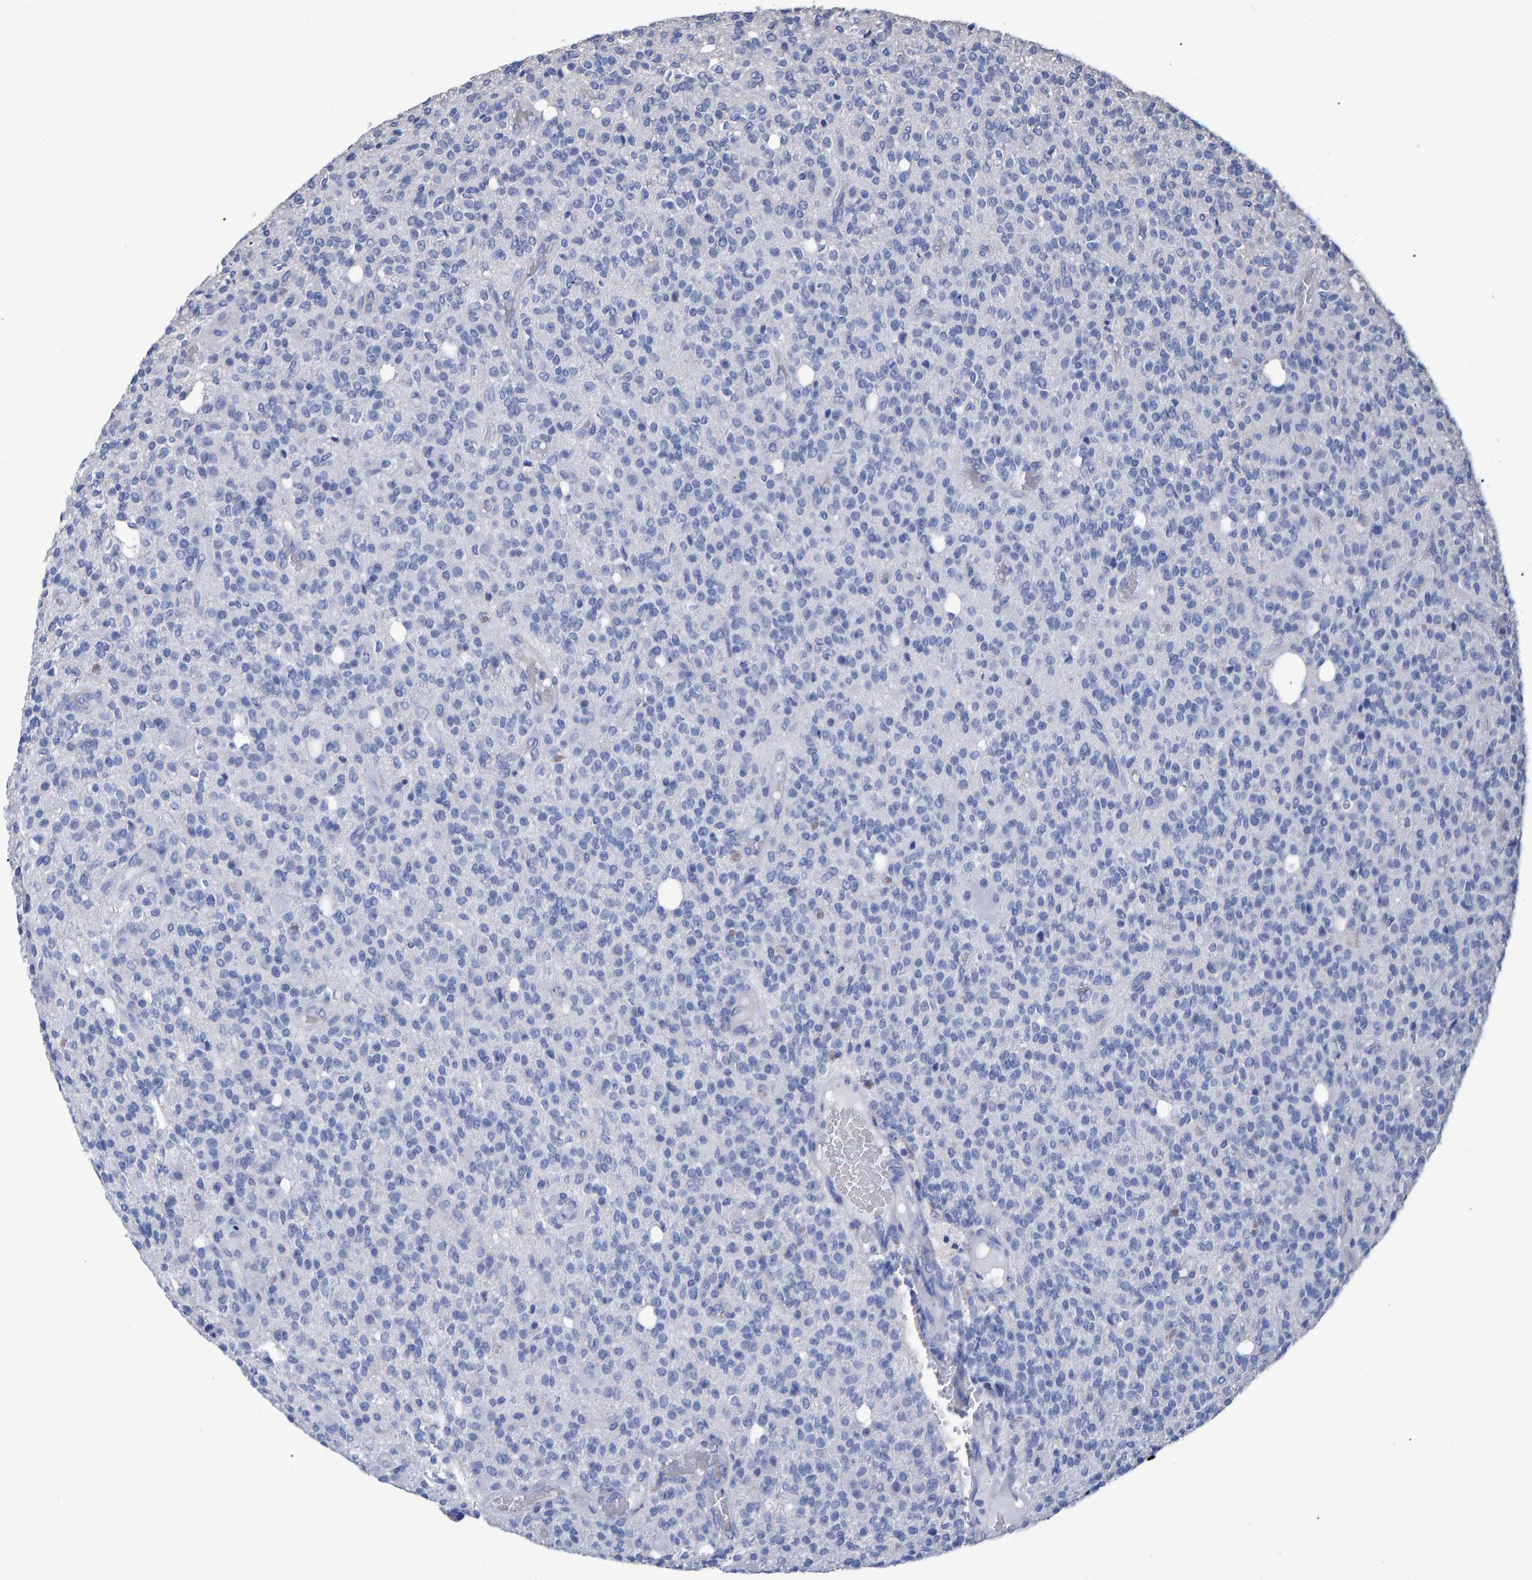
{"staining": {"intensity": "negative", "quantity": "none", "location": "none"}, "tissue": "glioma", "cell_type": "Tumor cells", "image_type": "cancer", "snomed": [{"axis": "morphology", "description": "Glioma, malignant, High grade"}, {"axis": "topography", "description": "Brain"}], "caption": "IHC photomicrograph of glioma stained for a protein (brown), which reveals no expression in tumor cells. The staining was performed using DAB to visualize the protein expression in brown, while the nuclei were stained in blue with hematoxylin (Magnification: 20x).", "gene": "HEMGN", "patient": {"sex": "male", "age": 34}}